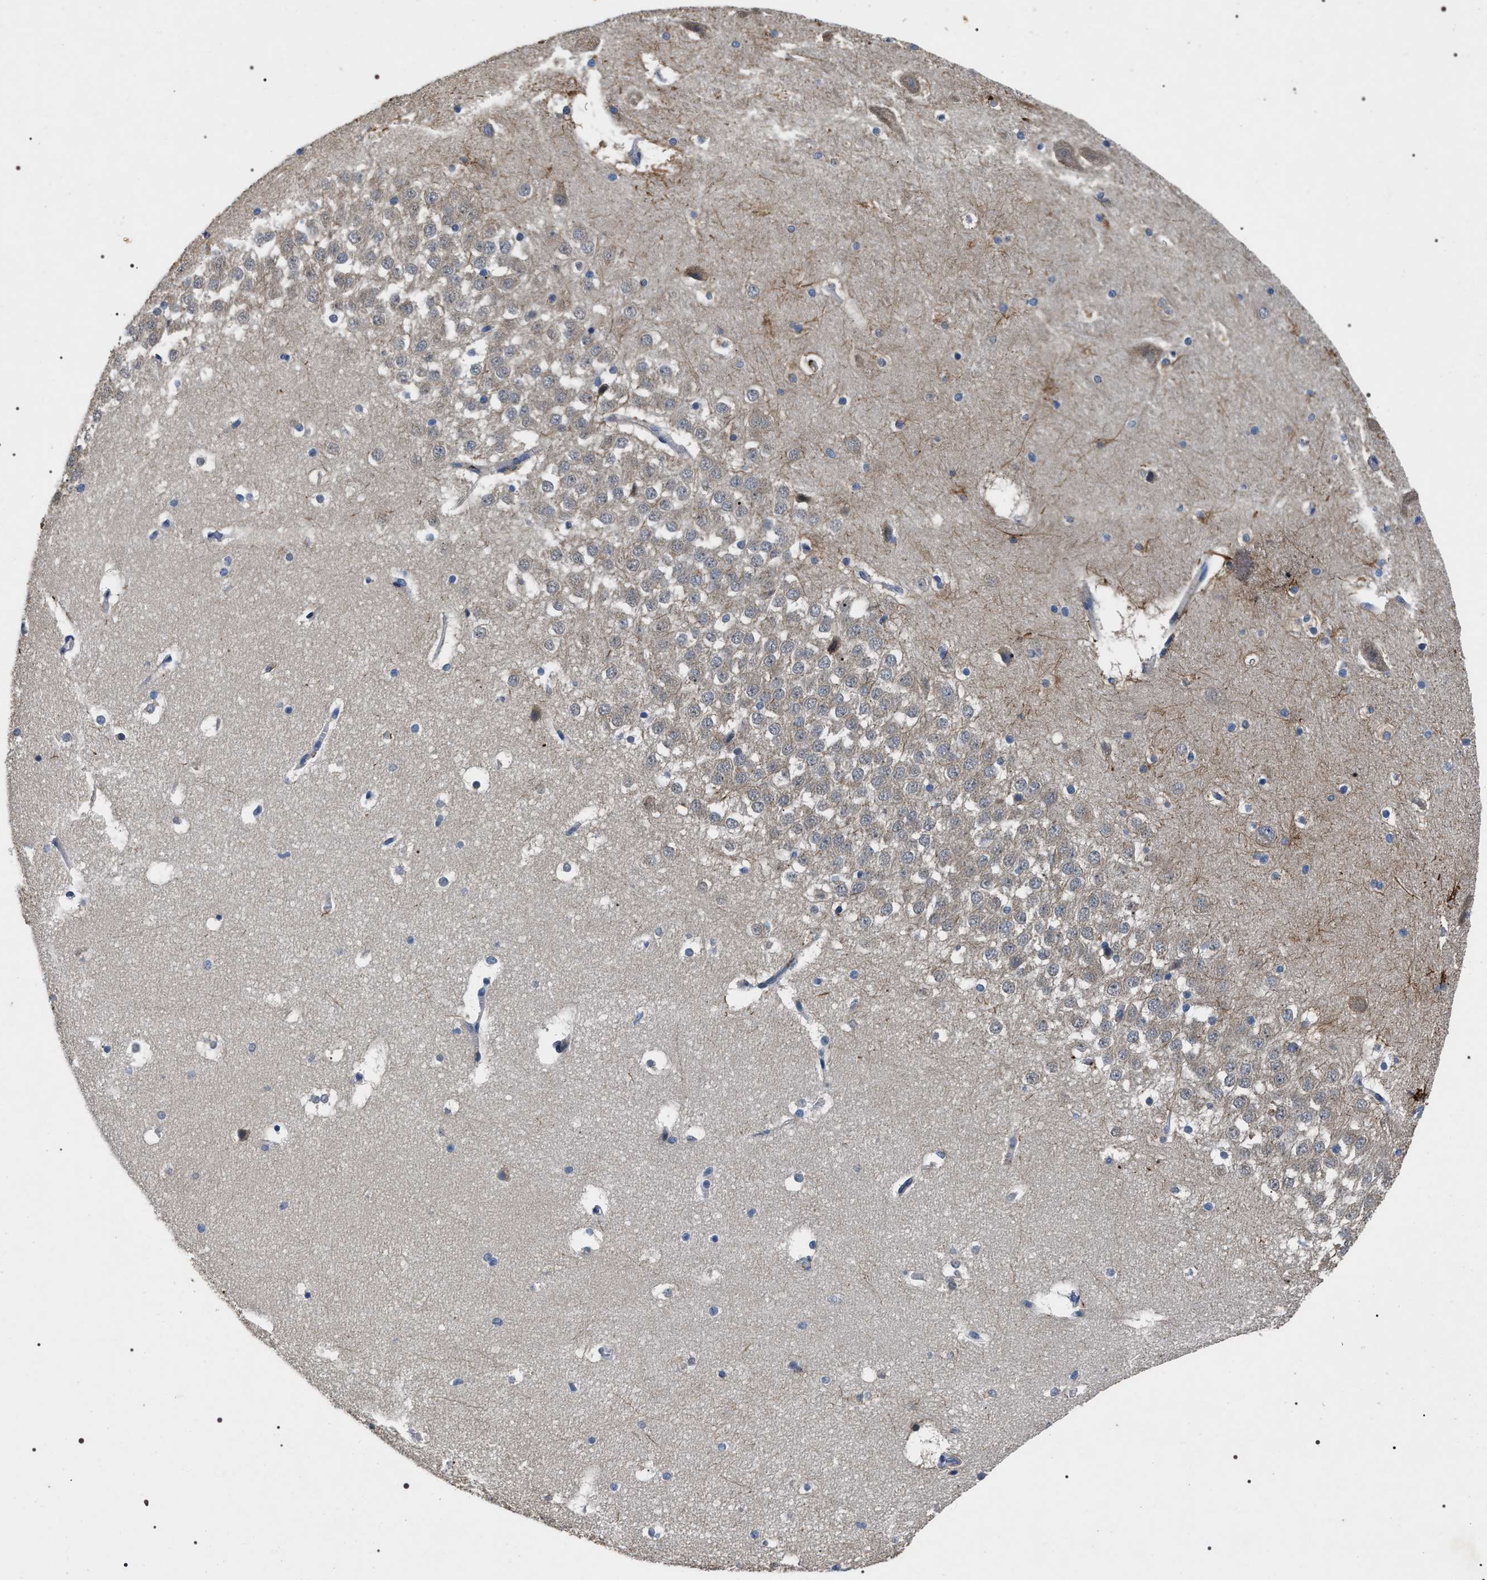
{"staining": {"intensity": "moderate", "quantity": "<25%", "location": "cytoplasmic/membranous"}, "tissue": "hippocampus", "cell_type": "Glial cells", "image_type": "normal", "snomed": [{"axis": "morphology", "description": "Normal tissue, NOS"}, {"axis": "topography", "description": "Hippocampus"}], "caption": "This is a photomicrograph of immunohistochemistry staining of benign hippocampus, which shows moderate staining in the cytoplasmic/membranous of glial cells.", "gene": "IFT81", "patient": {"sex": "male", "age": 45}}